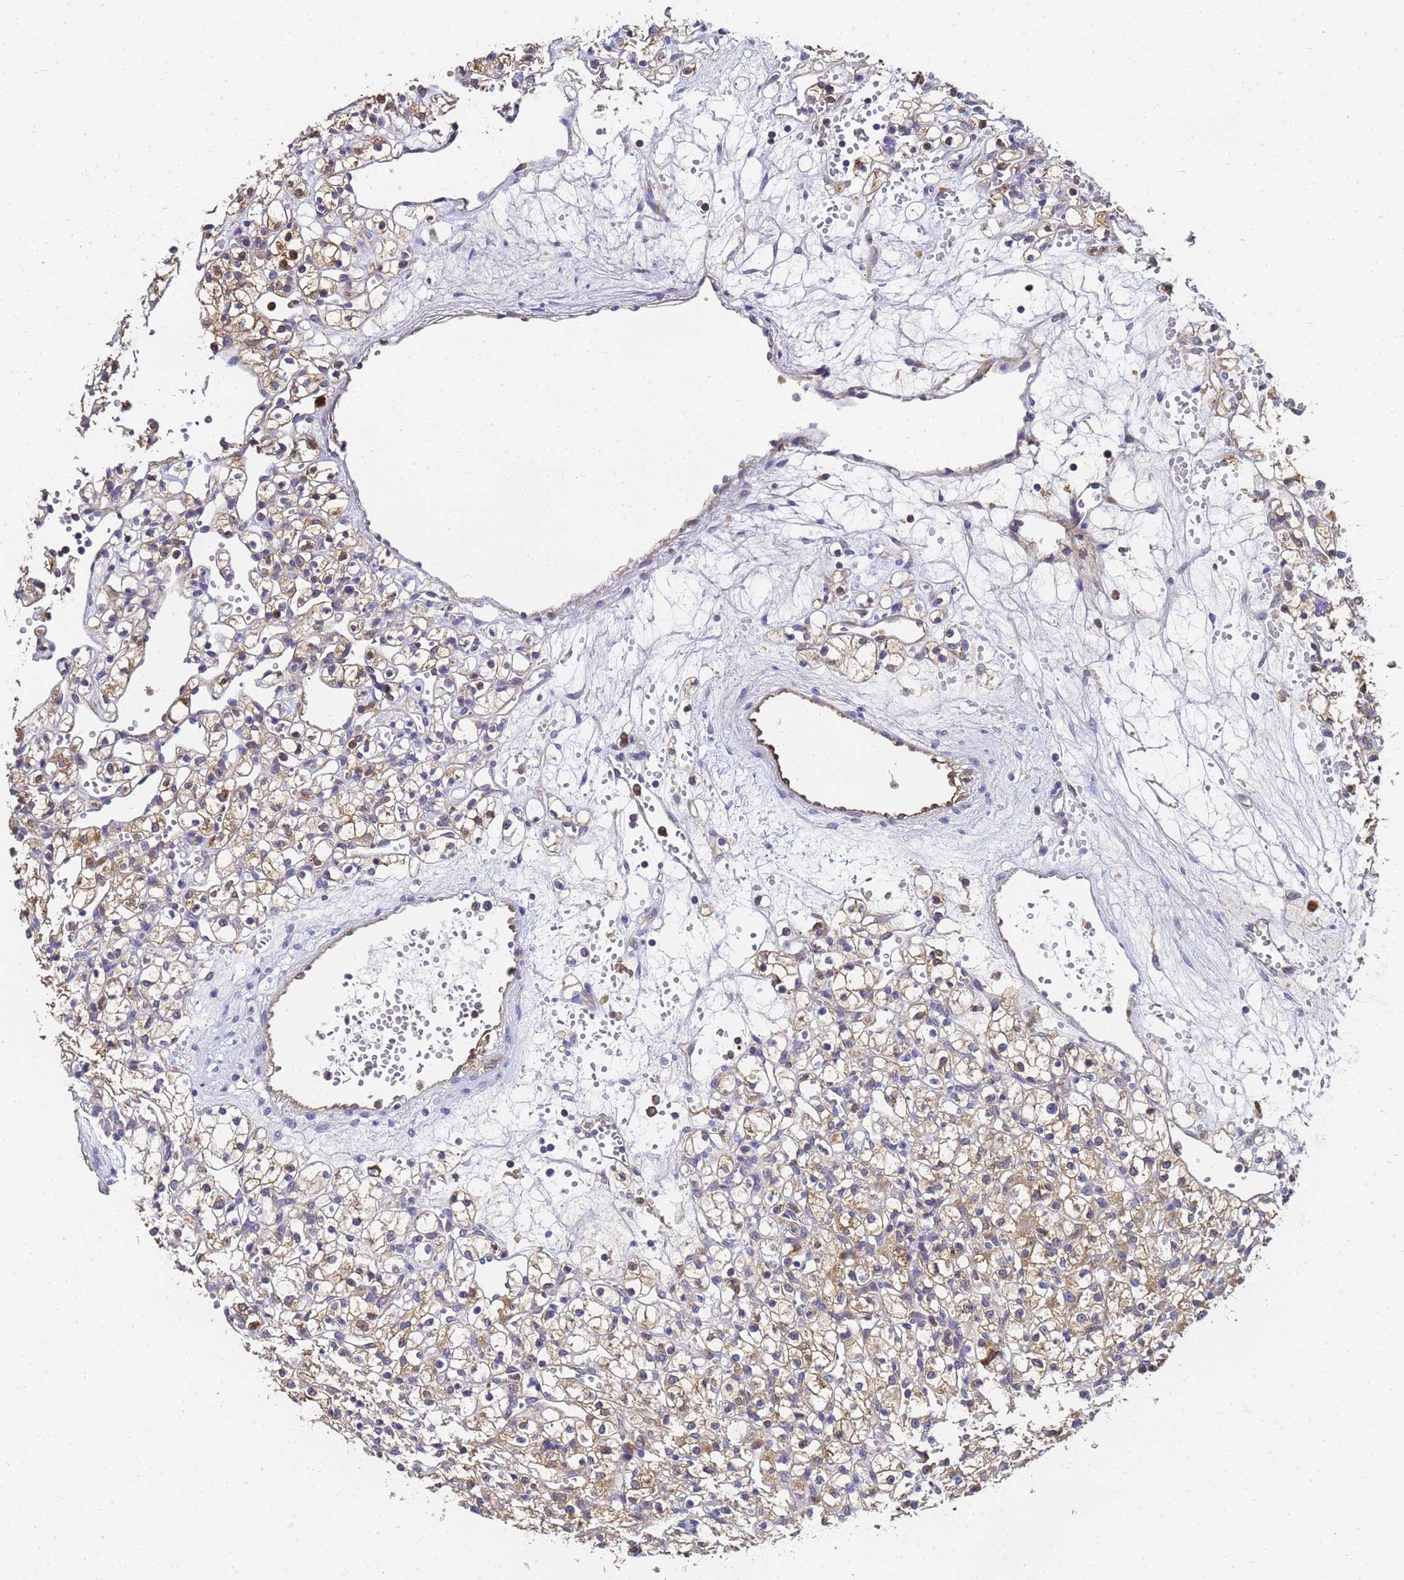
{"staining": {"intensity": "weak", "quantity": ">75%", "location": "cytoplasmic/membranous"}, "tissue": "renal cancer", "cell_type": "Tumor cells", "image_type": "cancer", "snomed": [{"axis": "morphology", "description": "Adenocarcinoma, NOS"}, {"axis": "topography", "description": "Kidney"}], "caption": "Protein expression analysis of human renal cancer (adenocarcinoma) reveals weak cytoplasmic/membranous staining in approximately >75% of tumor cells.", "gene": "NME1-NME2", "patient": {"sex": "female", "age": 59}}